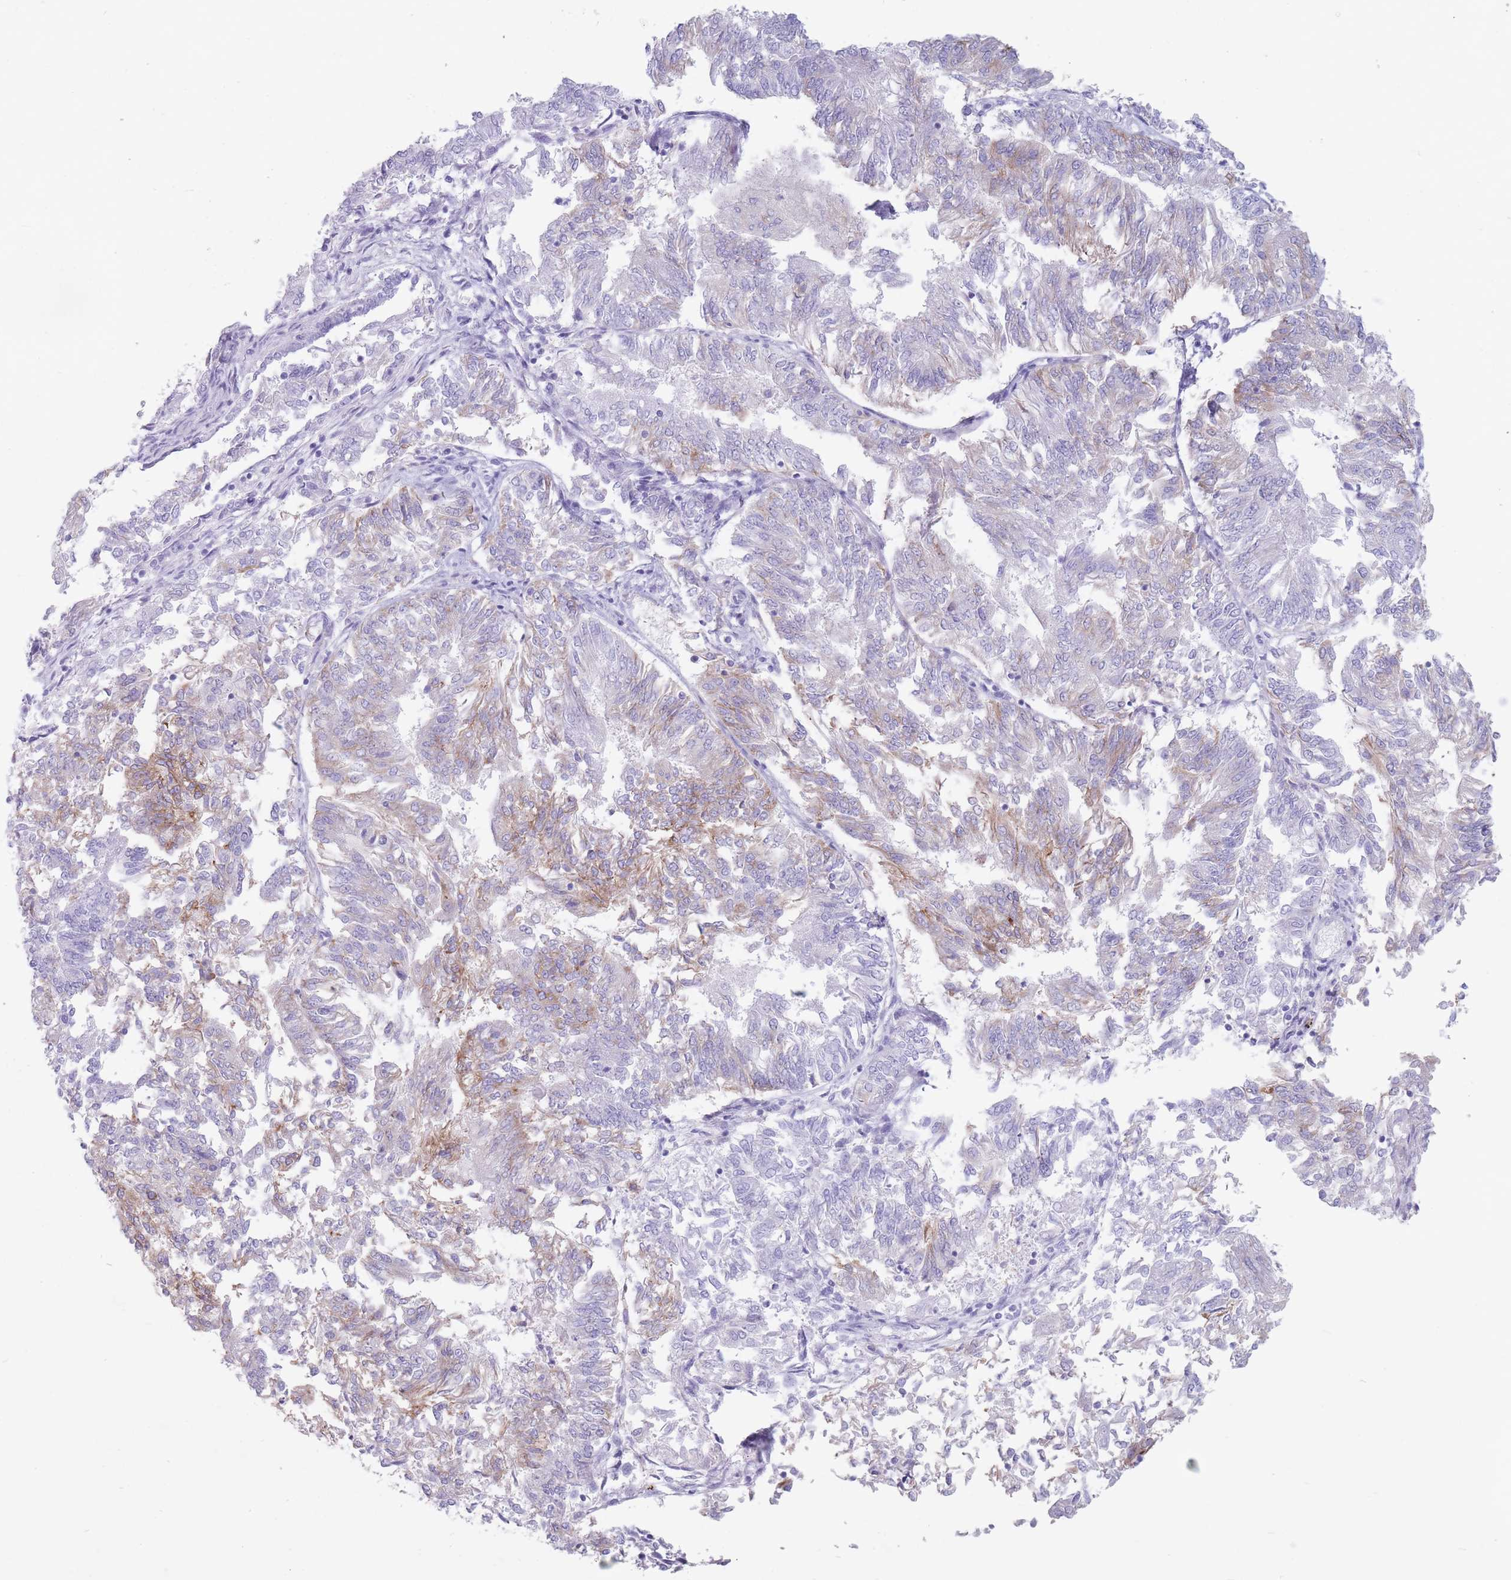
{"staining": {"intensity": "moderate", "quantity": "<25%", "location": "cytoplasmic/membranous"}, "tissue": "endometrial cancer", "cell_type": "Tumor cells", "image_type": "cancer", "snomed": [{"axis": "morphology", "description": "Adenocarcinoma, NOS"}, {"axis": "topography", "description": "Endometrium"}], "caption": "Approximately <25% of tumor cells in human adenocarcinoma (endometrial) show moderate cytoplasmic/membranous protein positivity as visualized by brown immunohistochemical staining.", "gene": "ST3GAL5", "patient": {"sex": "female", "age": 58}}